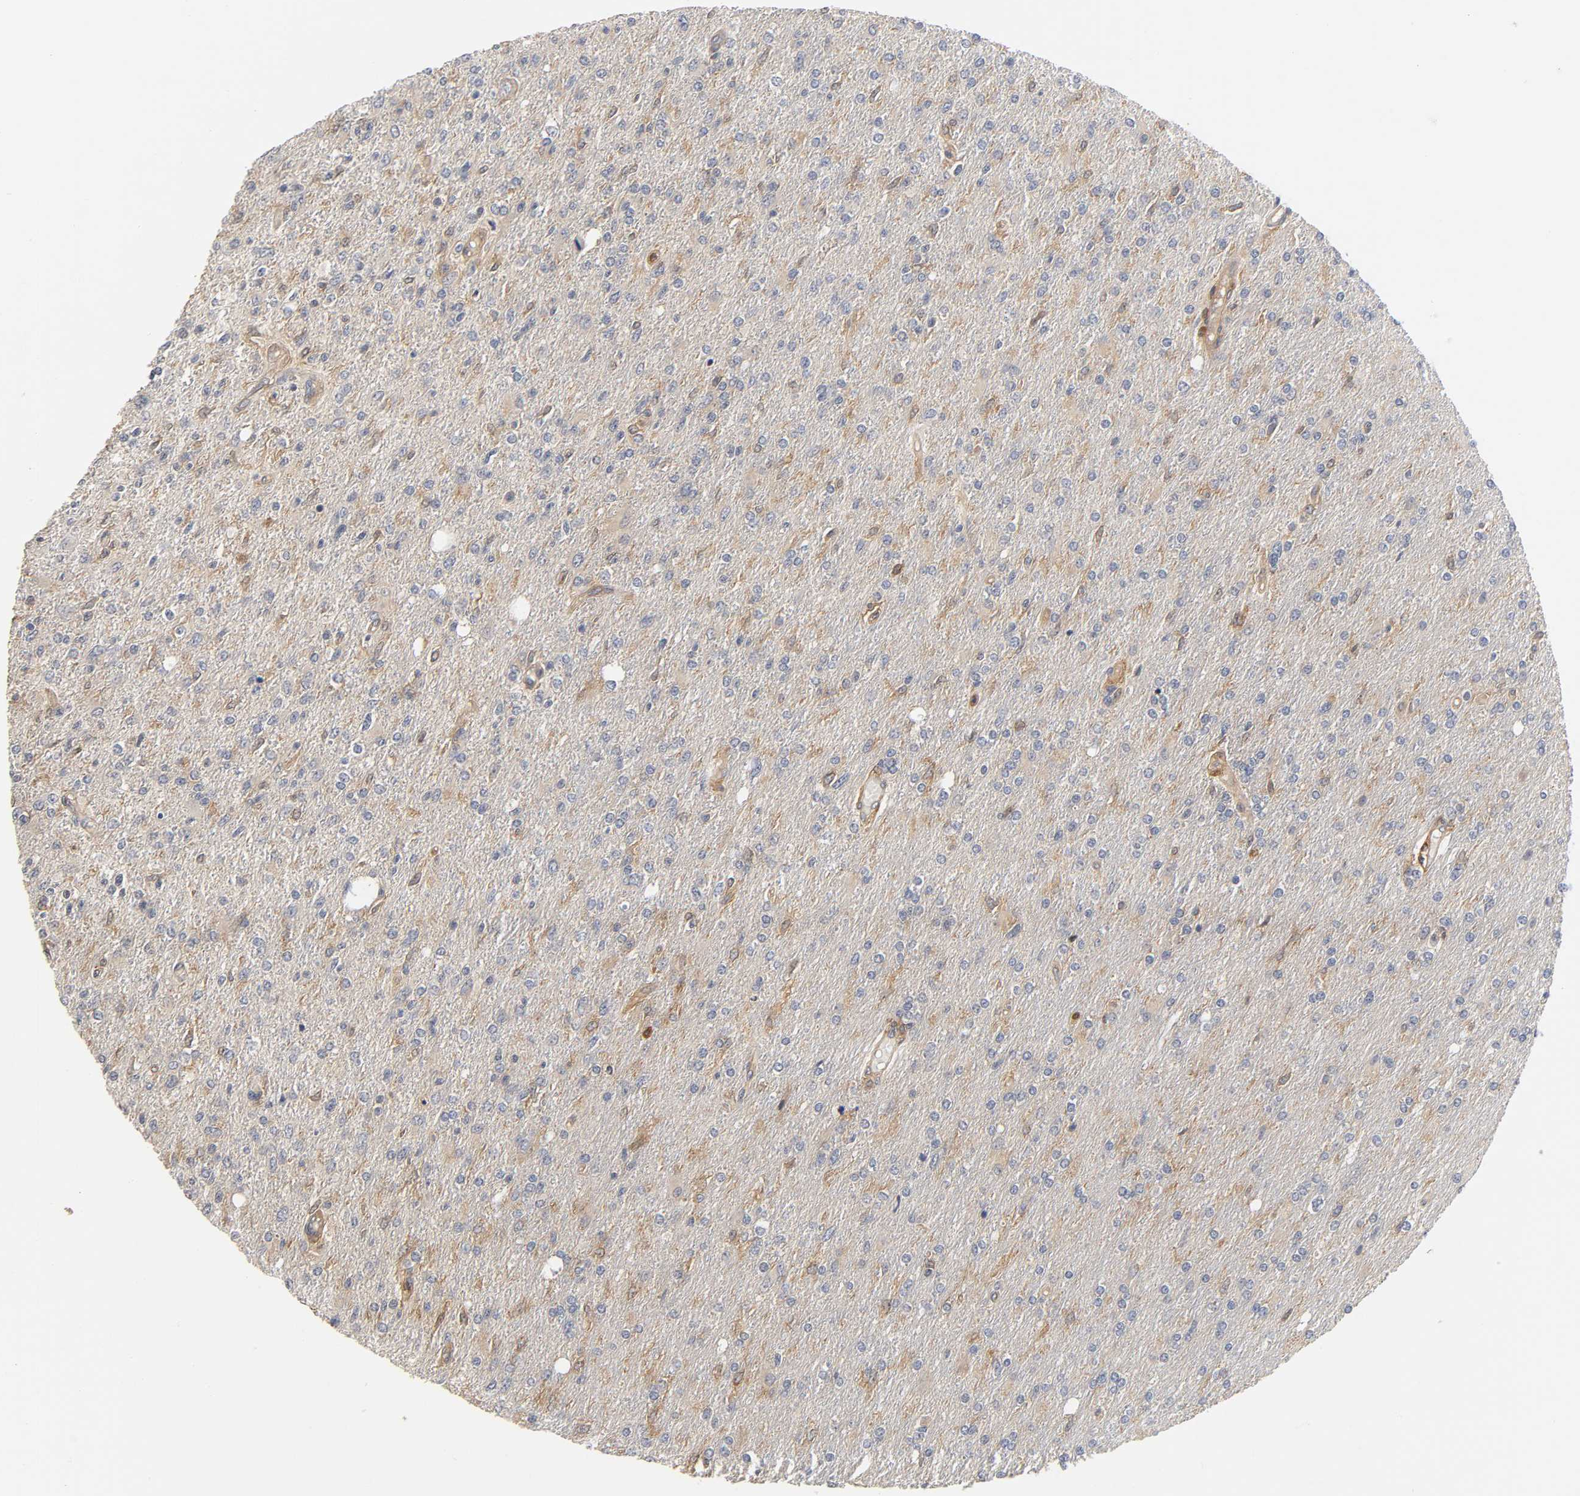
{"staining": {"intensity": "moderate", "quantity": "25%-75%", "location": "cytoplasmic/membranous"}, "tissue": "glioma", "cell_type": "Tumor cells", "image_type": "cancer", "snomed": [{"axis": "morphology", "description": "Glioma, malignant, High grade"}, {"axis": "topography", "description": "Cerebral cortex"}], "caption": "Protein analysis of high-grade glioma (malignant) tissue reveals moderate cytoplasmic/membranous staining in approximately 25%-75% of tumor cells.", "gene": "ACTR2", "patient": {"sex": "male", "age": 76}}